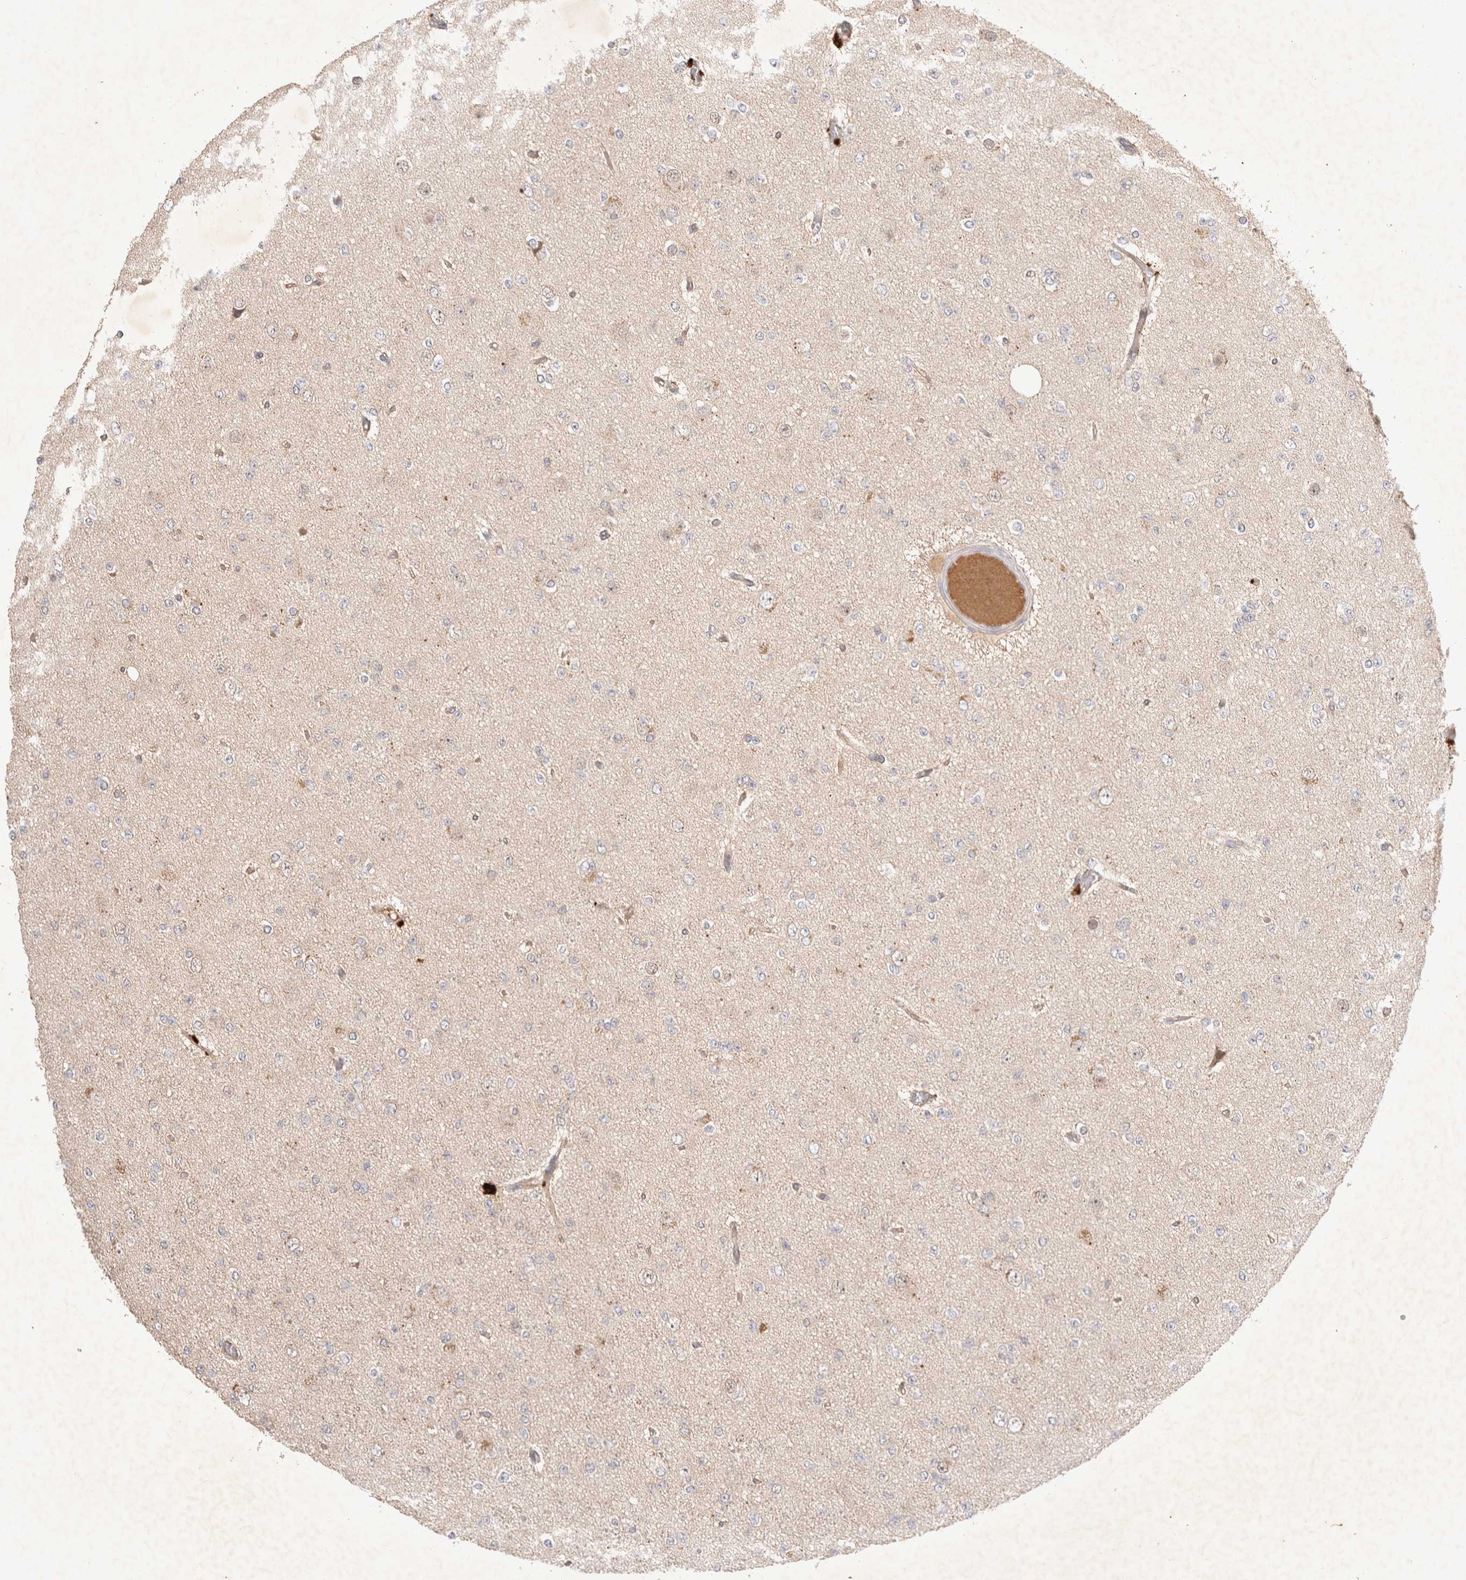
{"staining": {"intensity": "negative", "quantity": "none", "location": "none"}, "tissue": "glioma", "cell_type": "Tumor cells", "image_type": "cancer", "snomed": [{"axis": "morphology", "description": "Glioma, malignant, Low grade"}, {"axis": "topography", "description": "Brain"}], "caption": "This is an immunohistochemistry photomicrograph of malignant low-grade glioma. There is no expression in tumor cells.", "gene": "YES1", "patient": {"sex": "female", "age": 22}}